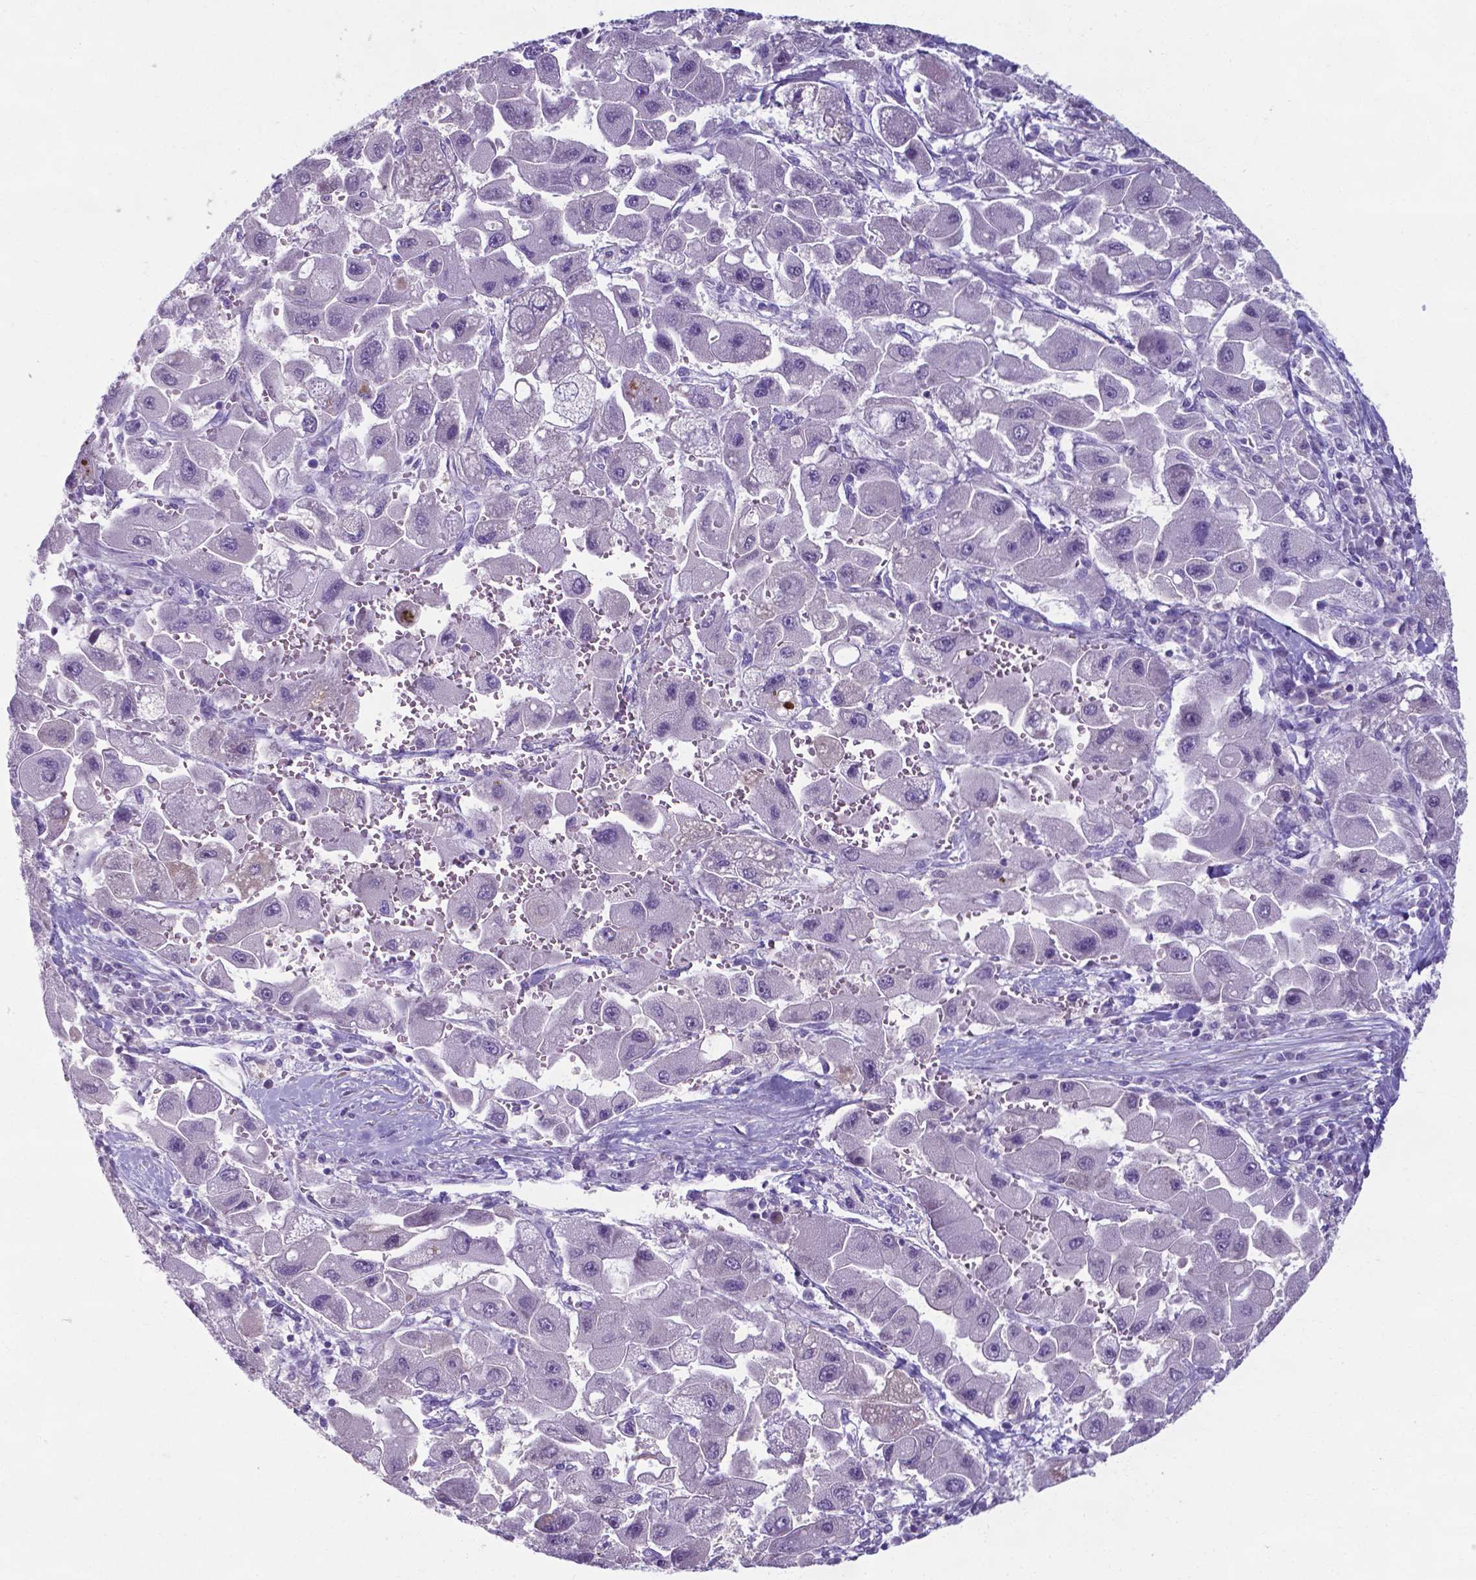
{"staining": {"intensity": "negative", "quantity": "none", "location": "none"}, "tissue": "liver cancer", "cell_type": "Tumor cells", "image_type": "cancer", "snomed": [{"axis": "morphology", "description": "Carcinoma, Hepatocellular, NOS"}, {"axis": "topography", "description": "Liver"}], "caption": "Immunohistochemistry of human liver hepatocellular carcinoma demonstrates no expression in tumor cells.", "gene": "AP5B1", "patient": {"sex": "male", "age": 24}}